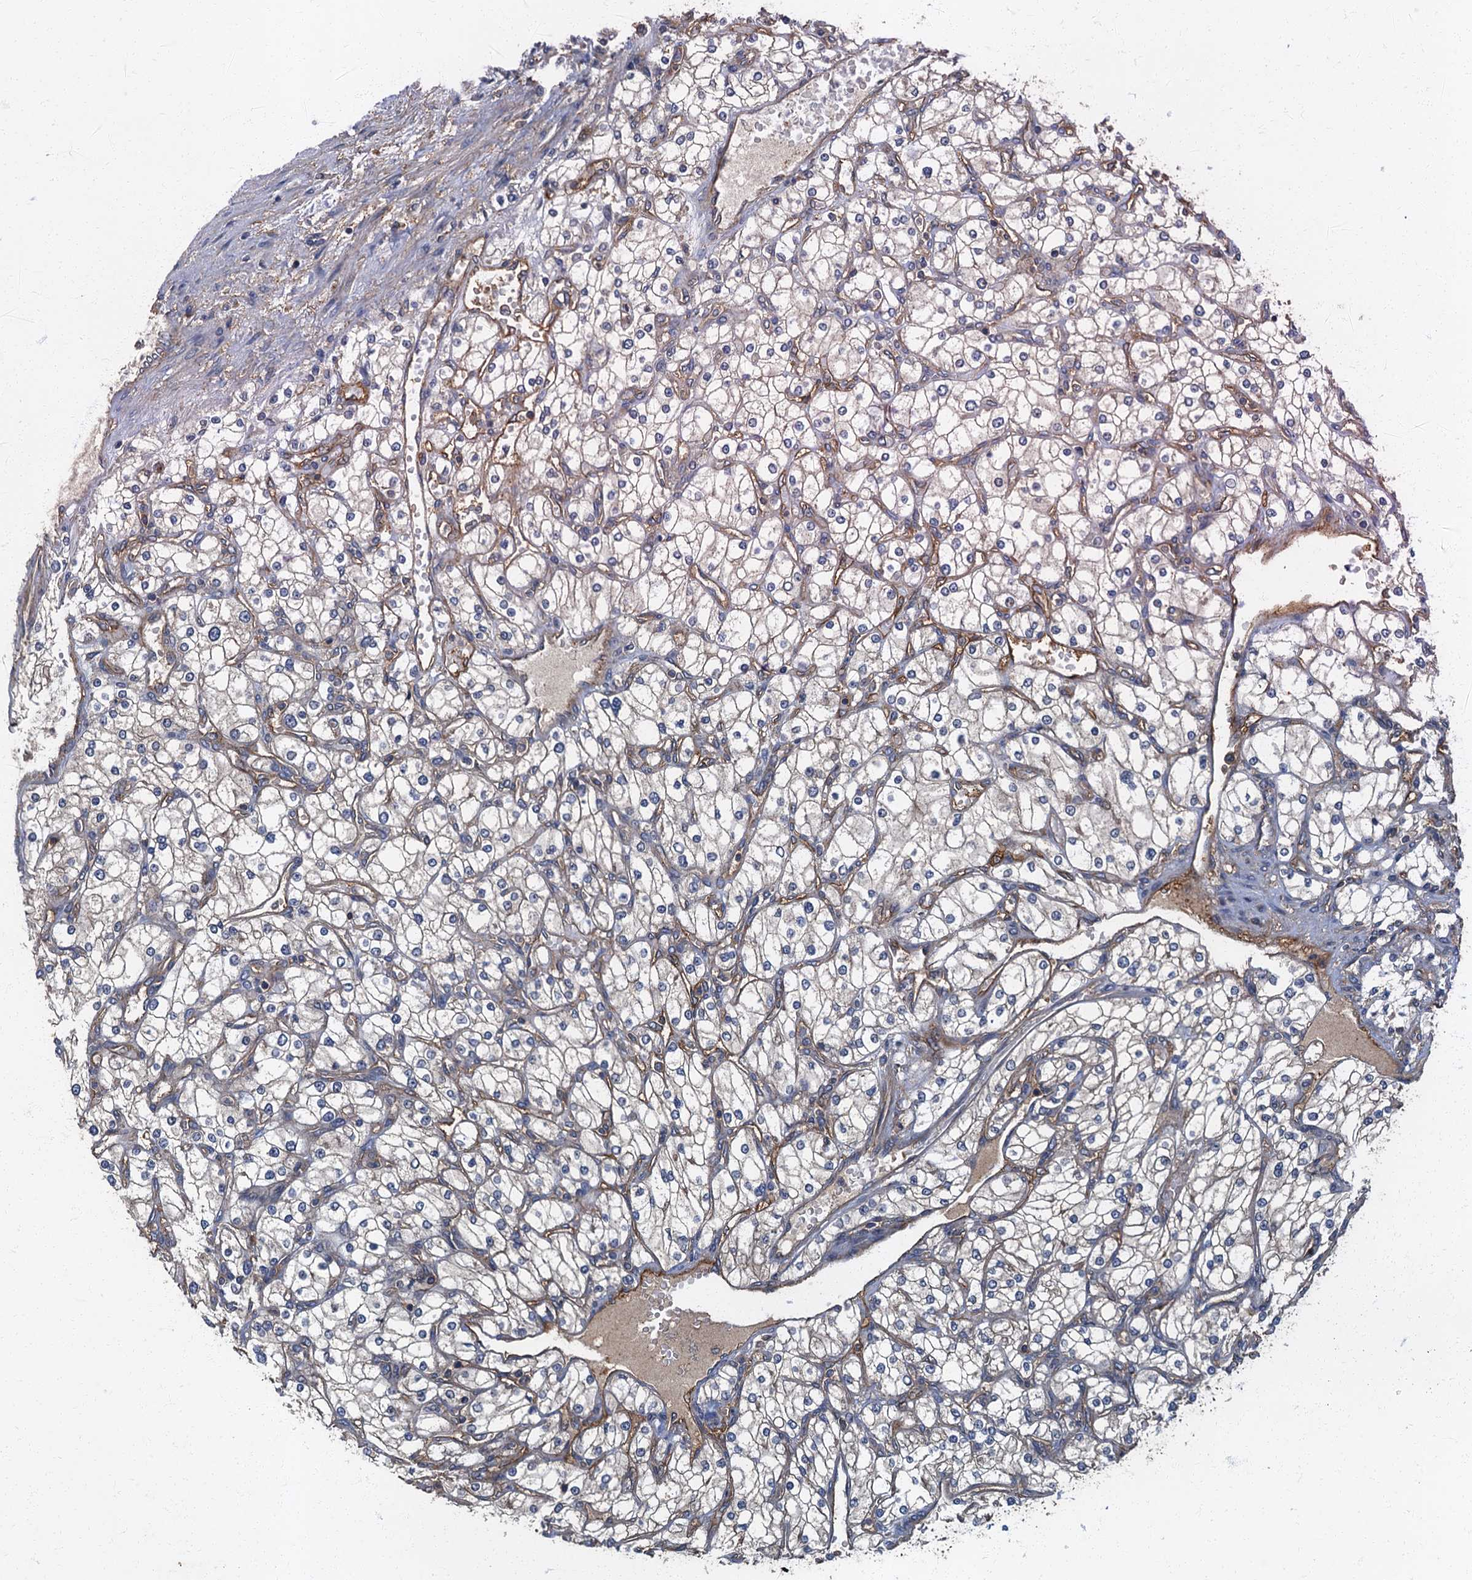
{"staining": {"intensity": "weak", "quantity": "<25%", "location": "cytoplasmic/membranous"}, "tissue": "renal cancer", "cell_type": "Tumor cells", "image_type": "cancer", "snomed": [{"axis": "morphology", "description": "Adenocarcinoma, NOS"}, {"axis": "topography", "description": "Kidney"}], "caption": "This is a micrograph of immunohistochemistry staining of renal adenocarcinoma, which shows no positivity in tumor cells. (Immunohistochemistry, brightfield microscopy, high magnification).", "gene": "ARL11", "patient": {"sex": "male", "age": 80}}